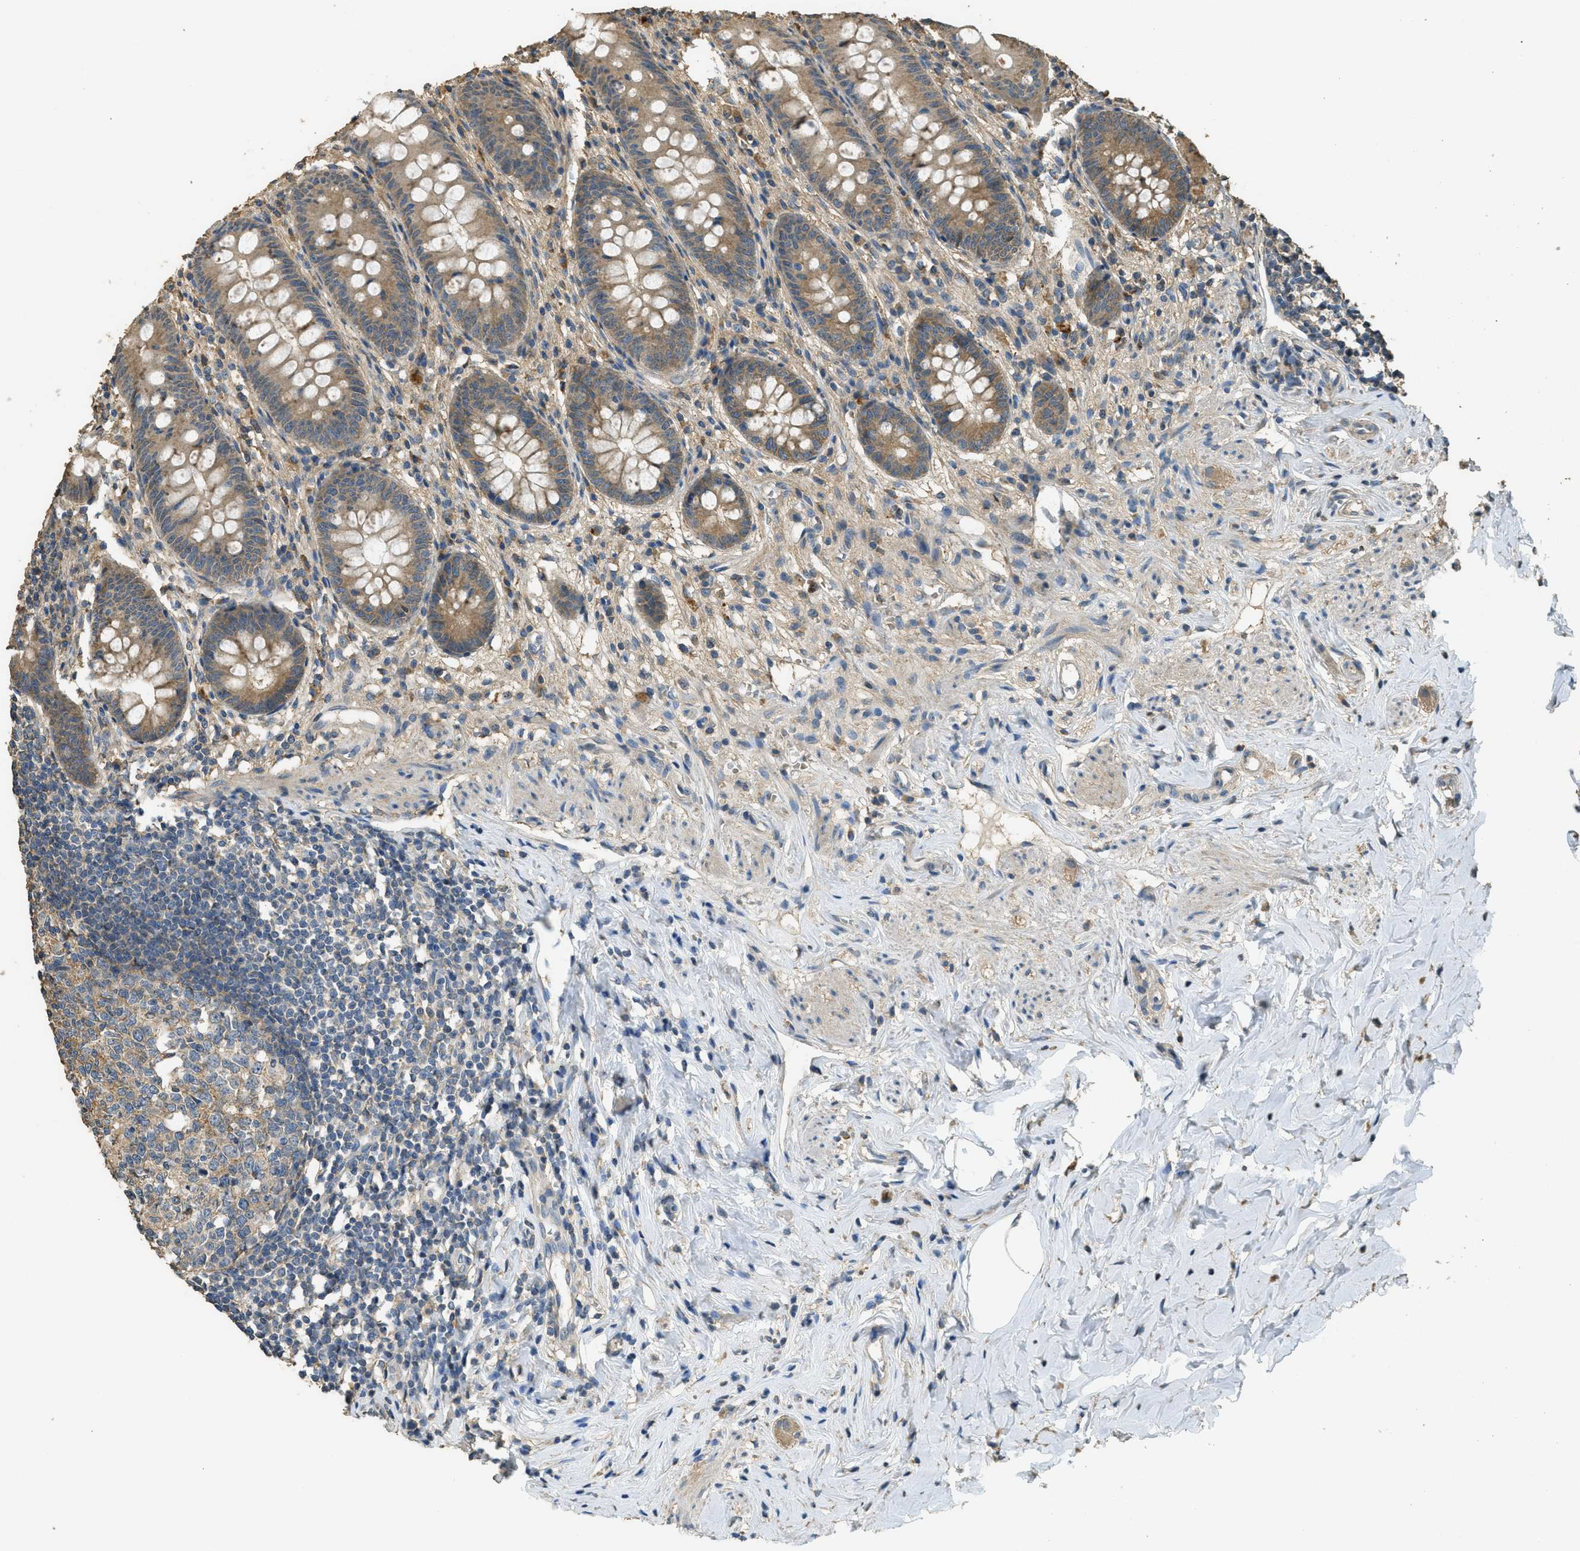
{"staining": {"intensity": "moderate", "quantity": ">75%", "location": "cytoplasmic/membranous"}, "tissue": "appendix", "cell_type": "Glandular cells", "image_type": "normal", "snomed": [{"axis": "morphology", "description": "Normal tissue, NOS"}, {"axis": "topography", "description": "Appendix"}], "caption": "Protein expression analysis of unremarkable appendix demonstrates moderate cytoplasmic/membranous staining in approximately >75% of glandular cells.", "gene": "CD276", "patient": {"sex": "male", "age": 56}}